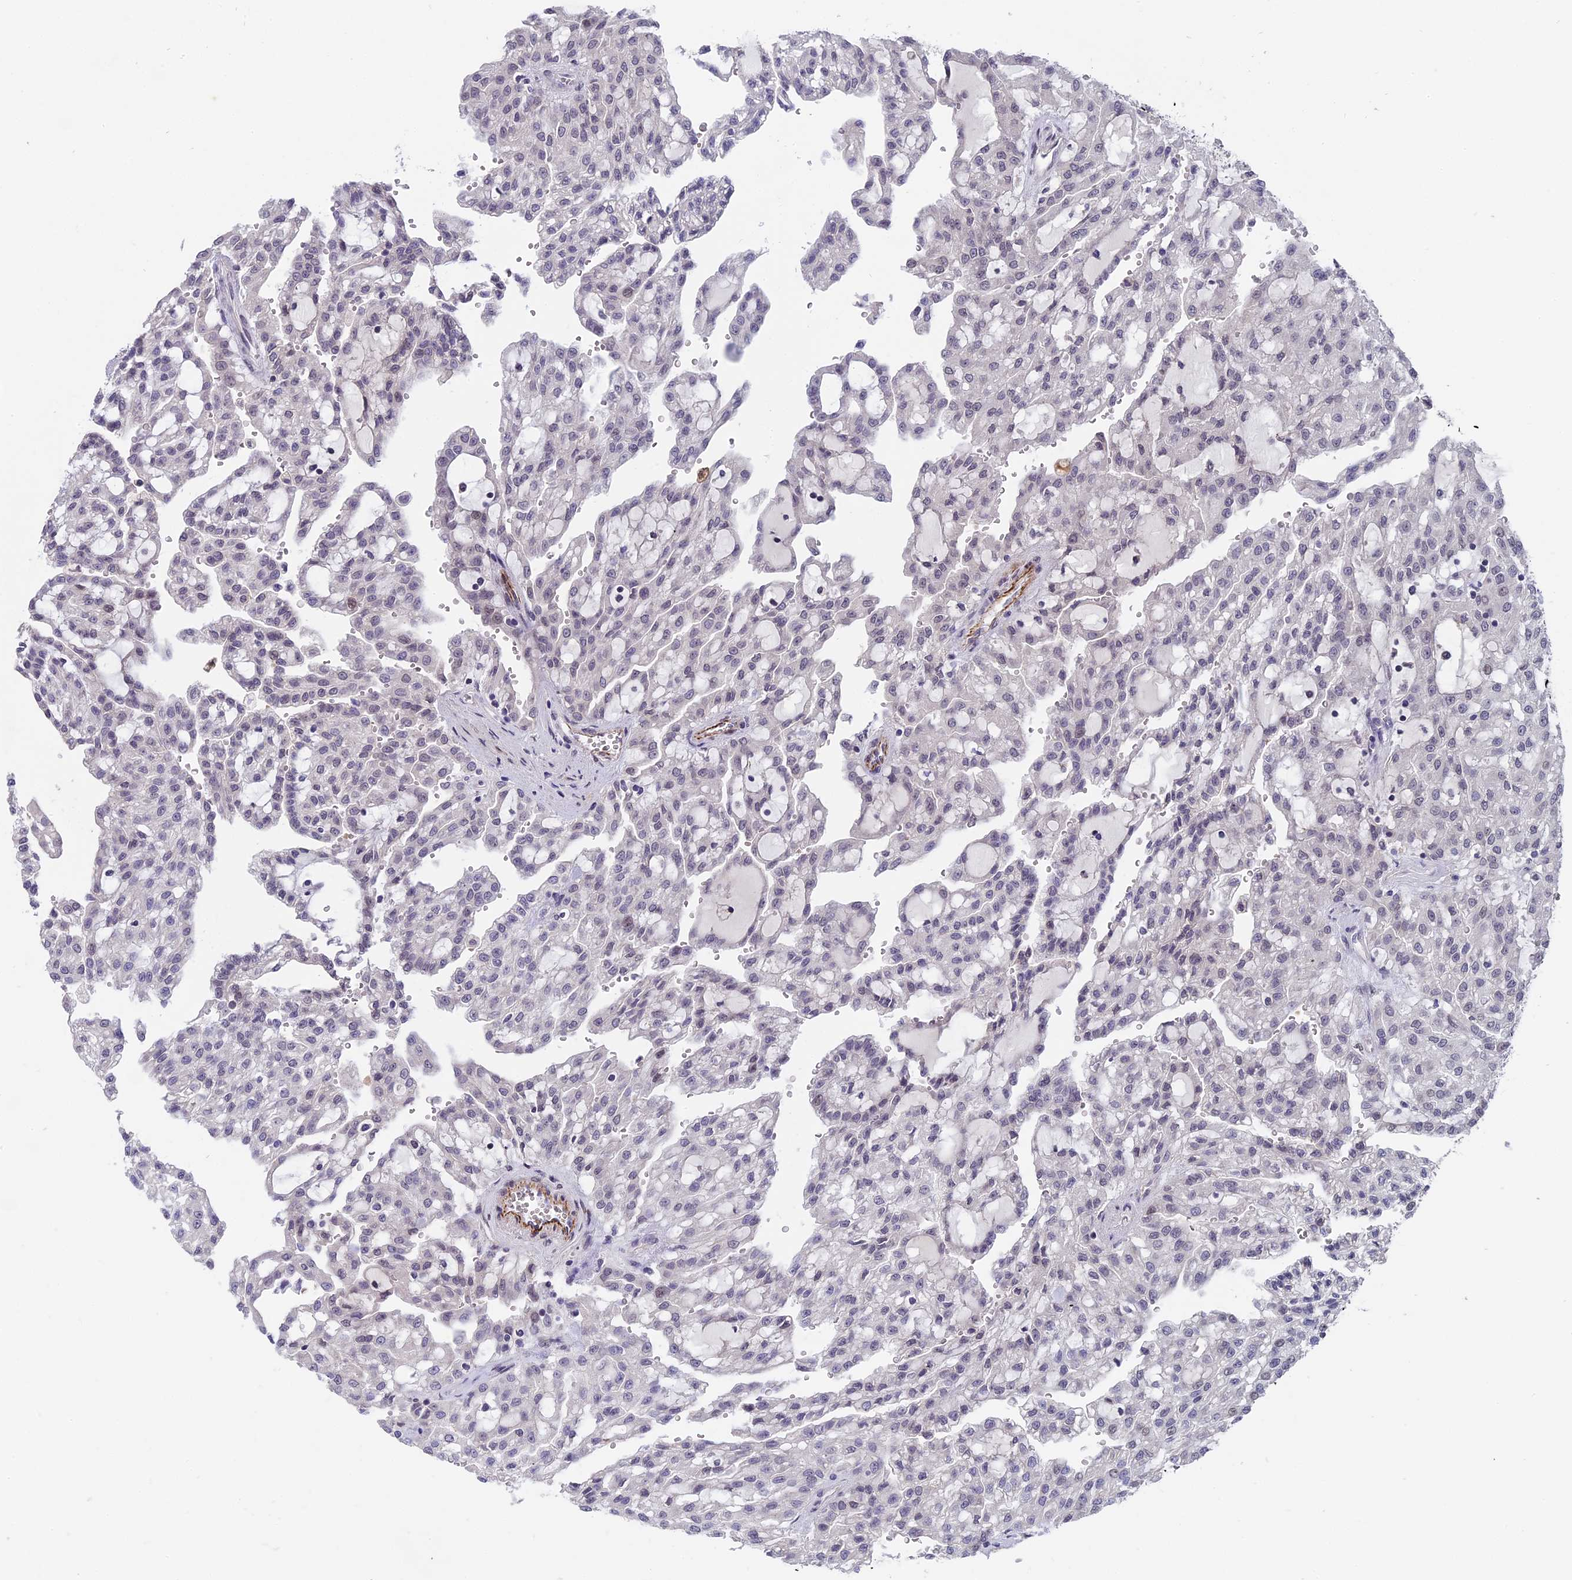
{"staining": {"intensity": "negative", "quantity": "none", "location": "none"}, "tissue": "renal cancer", "cell_type": "Tumor cells", "image_type": "cancer", "snomed": [{"axis": "morphology", "description": "Adenocarcinoma, NOS"}, {"axis": "topography", "description": "Kidney"}], "caption": "This photomicrograph is of renal cancer (adenocarcinoma) stained with immunohistochemistry (IHC) to label a protein in brown with the nuclei are counter-stained blue. There is no staining in tumor cells.", "gene": "PYGO1", "patient": {"sex": "male", "age": 63}}